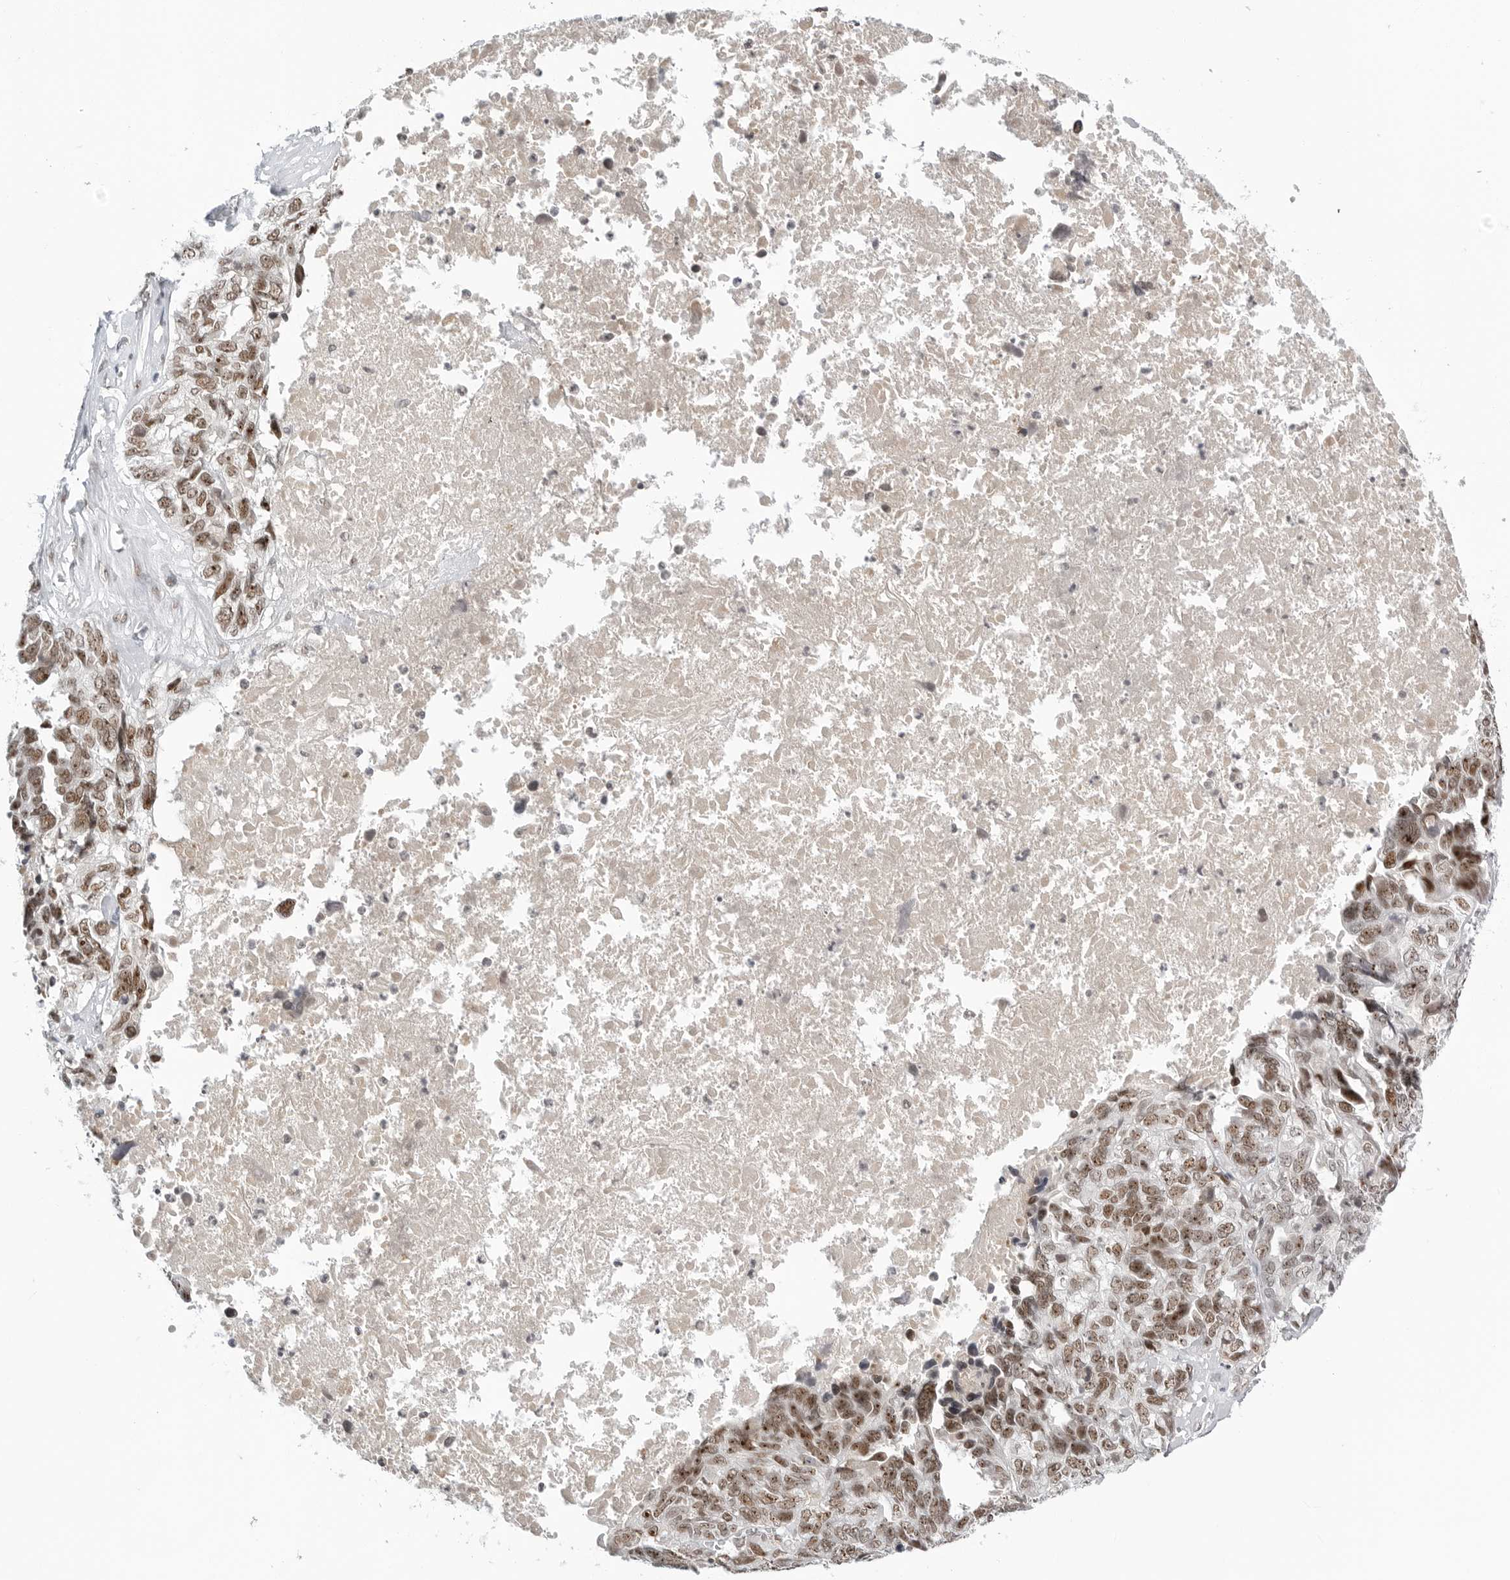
{"staining": {"intensity": "moderate", "quantity": ">75%", "location": "nuclear"}, "tissue": "ovarian cancer", "cell_type": "Tumor cells", "image_type": "cancer", "snomed": [{"axis": "morphology", "description": "Cystadenocarcinoma, serous, NOS"}, {"axis": "topography", "description": "Ovary"}], "caption": "An immunohistochemistry image of tumor tissue is shown. Protein staining in brown labels moderate nuclear positivity in serous cystadenocarcinoma (ovarian) within tumor cells.", "gene": "WRAP53", "patient": {"sex": "female", "age": 79}}